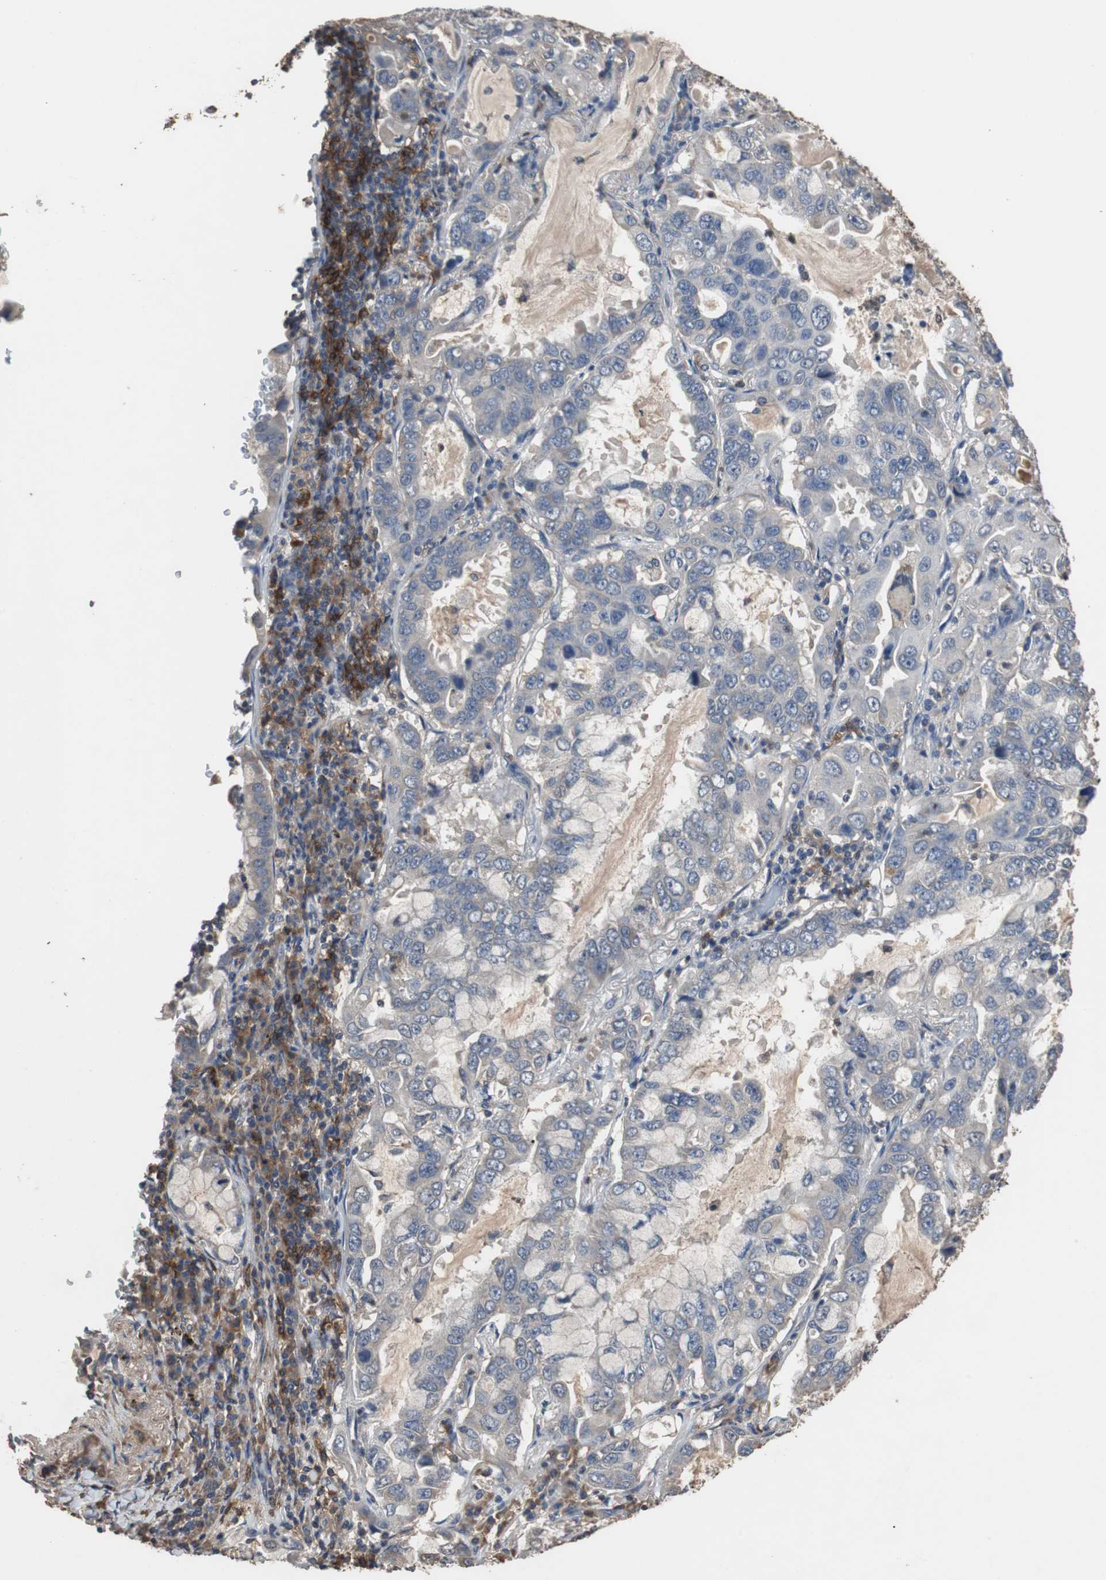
{"staining": {"intensity": "weak", "quantity": "<25%", "location": "cytoplasmic/membranous"}, "tissue": "lung cancer", "cell_type": "Tumor cells", "image_type": "cancer", "snomed": [{"axis": "morphology", "description": "Adenocarcinoma, NOS"}, {"axis": "topography", "description": "Lung"}], "caption": "This is an immunohistochemistry (IHC) micrograph of human lung cancer (adenocarcinoma). There is no staining in tumor cells.", "gene": "SCIMP", "patient": {"sex": "male", "age": 64}}